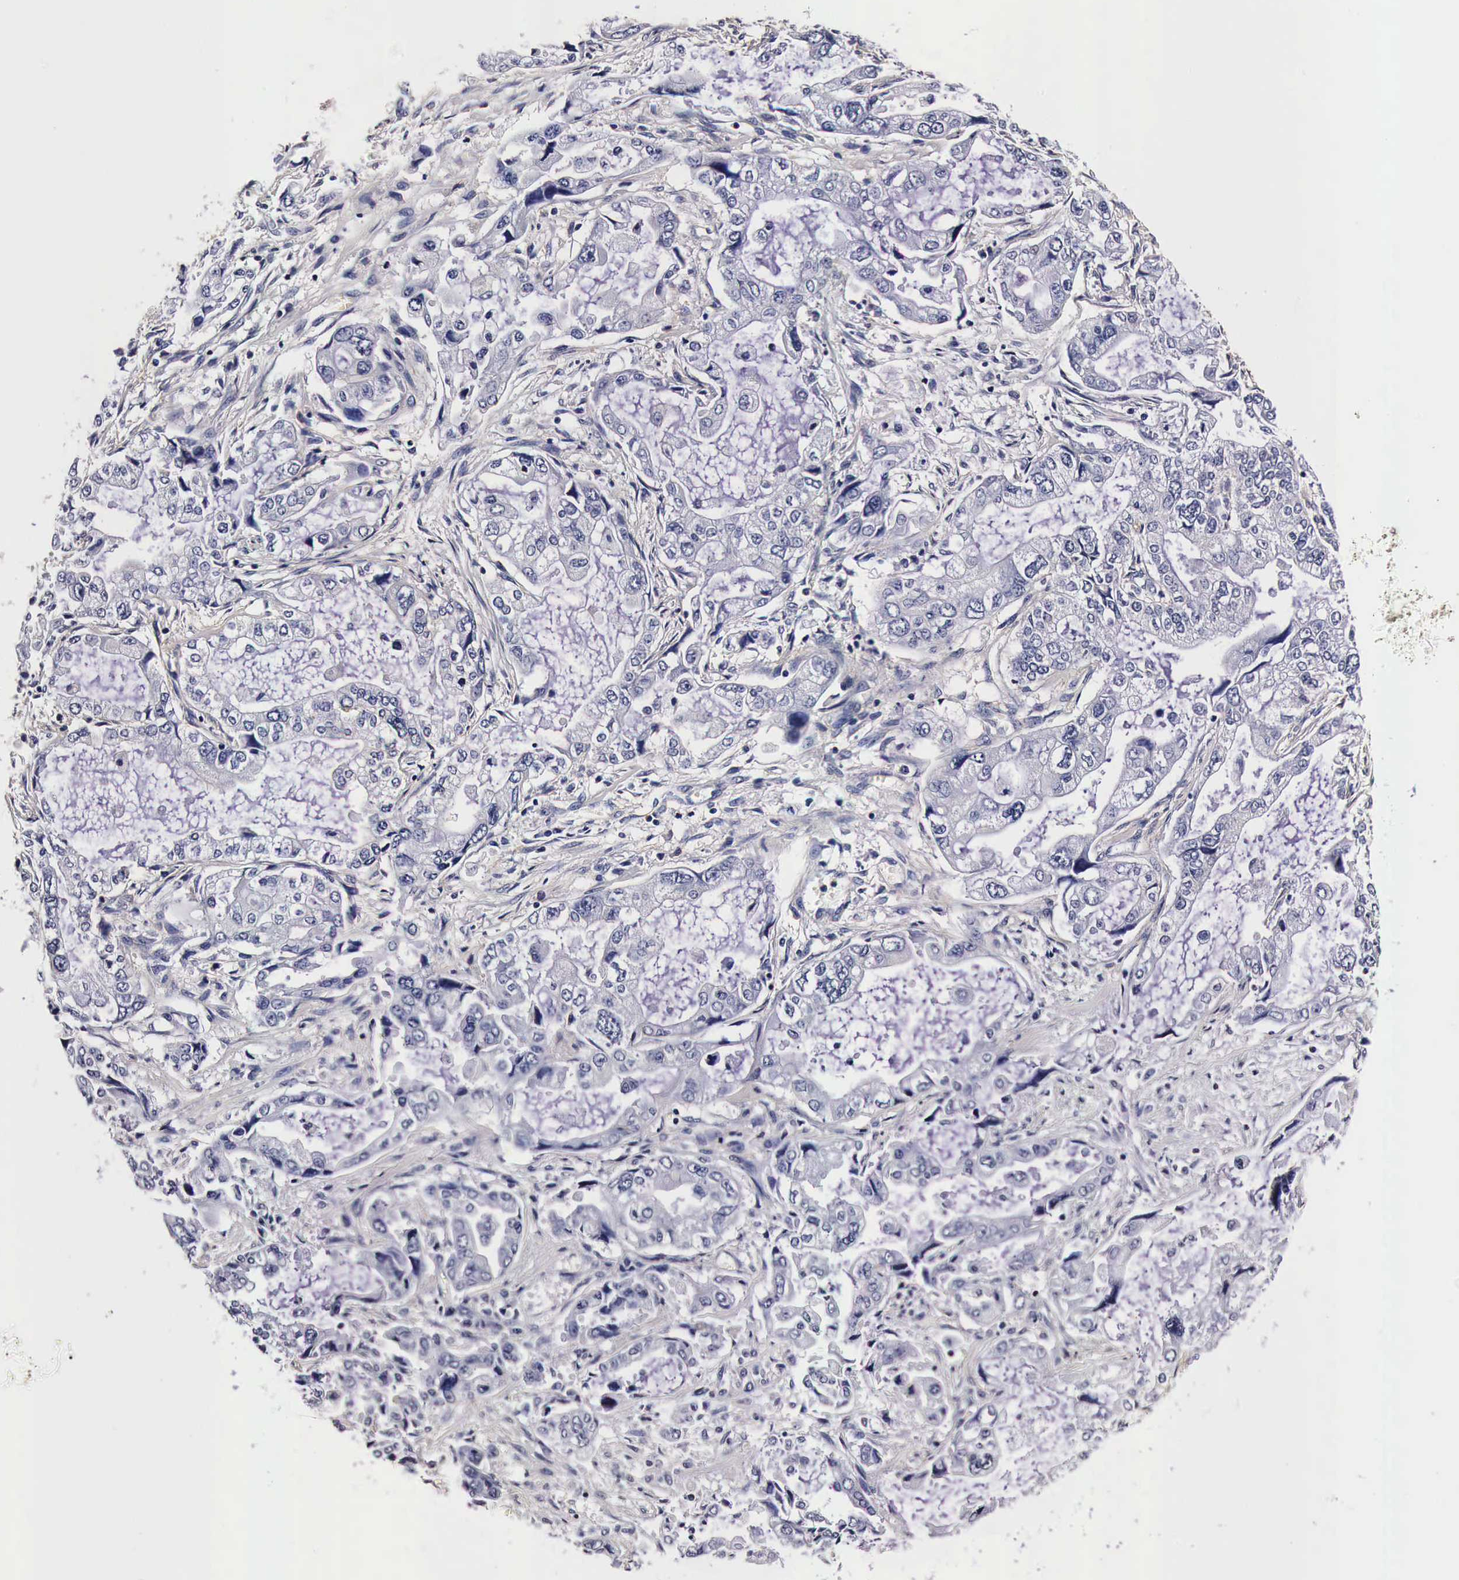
{"staining": {"intensity": "negative", "quantity": "none", "location": "none"}, "tissue": "stomach cancer", "cell_type": "Tumor cells", "image_type": "cancer", "snomed": [{"axis": "morphology", "description": "Adenocarcinoma, NOS"}, {"axis": "topography", "description": "Pancreas"}, {"axis": "topography", "description": "Stomach, upper"}], "caption": "High power microscopy micrograph of an IHC image of stomach adenocarcinoma, revealing no significant expression in tumor cells. (Brightfield microscopy of DAB IHC at high magnification).", "gene": "RP2", "patient": {"sex": "male", "age": 77}}